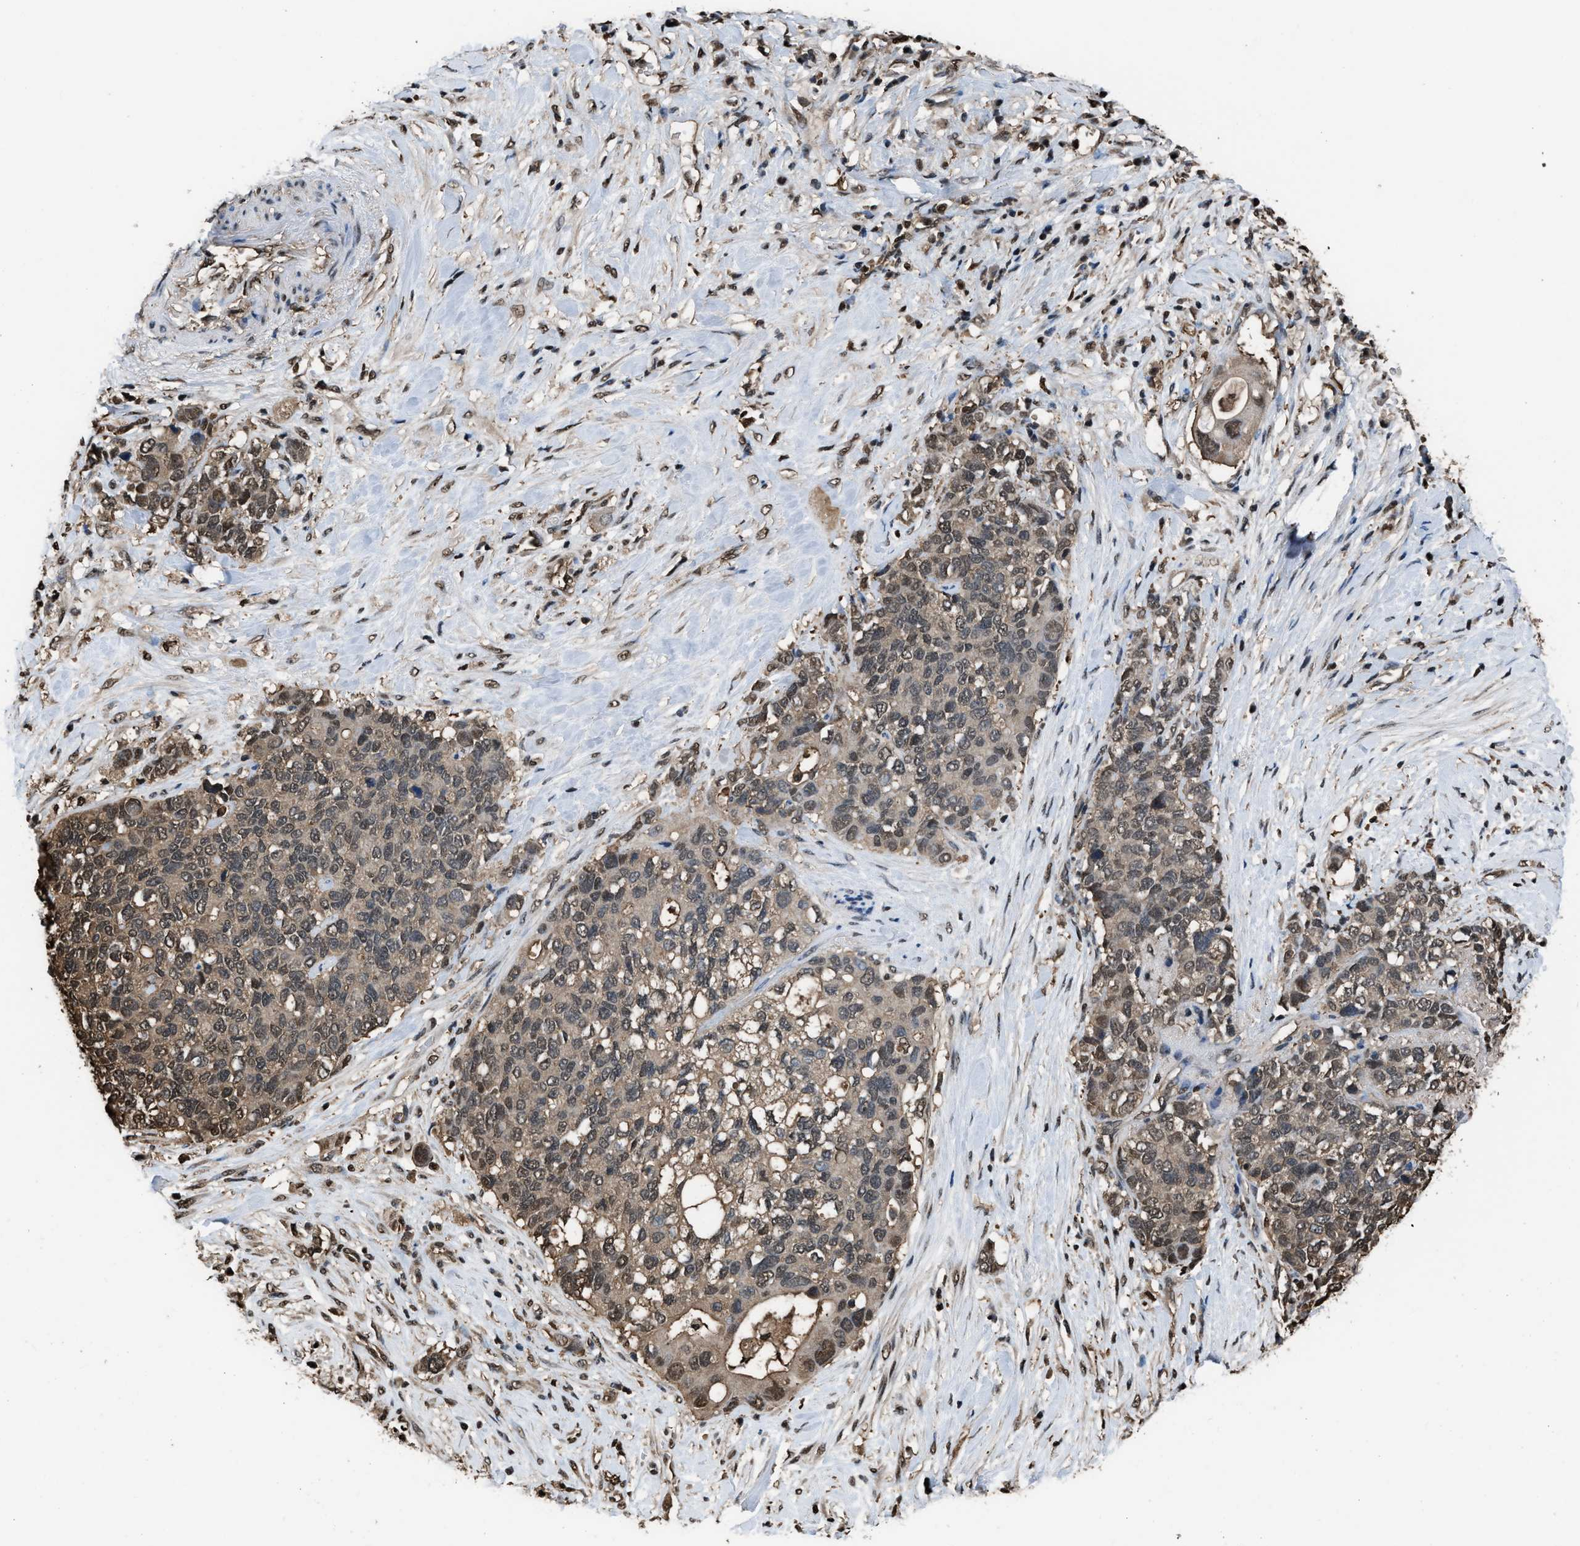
{"staining": {"intensity": "weak", "quantity": ">75%", "location": "cytoplasmic/membranous,nuclear"}, "tissue": "pancreatic cancer", "cell_type": "Tumor cells", "image_type": "cancer", "snomed": [{"axis": "morphology", "description": "Adenocarcinoma, NOS"}, {"axis": "topography", "description": "Pancreas"}], "caption": "Protein staining displays weak cytoplasmic/membranous and nuclear positivity in about >75% of tumor cells in pancreatic adenocarcinoma.", "gene": "FNTA", "patient": {"sex": "female", "age": 56}}